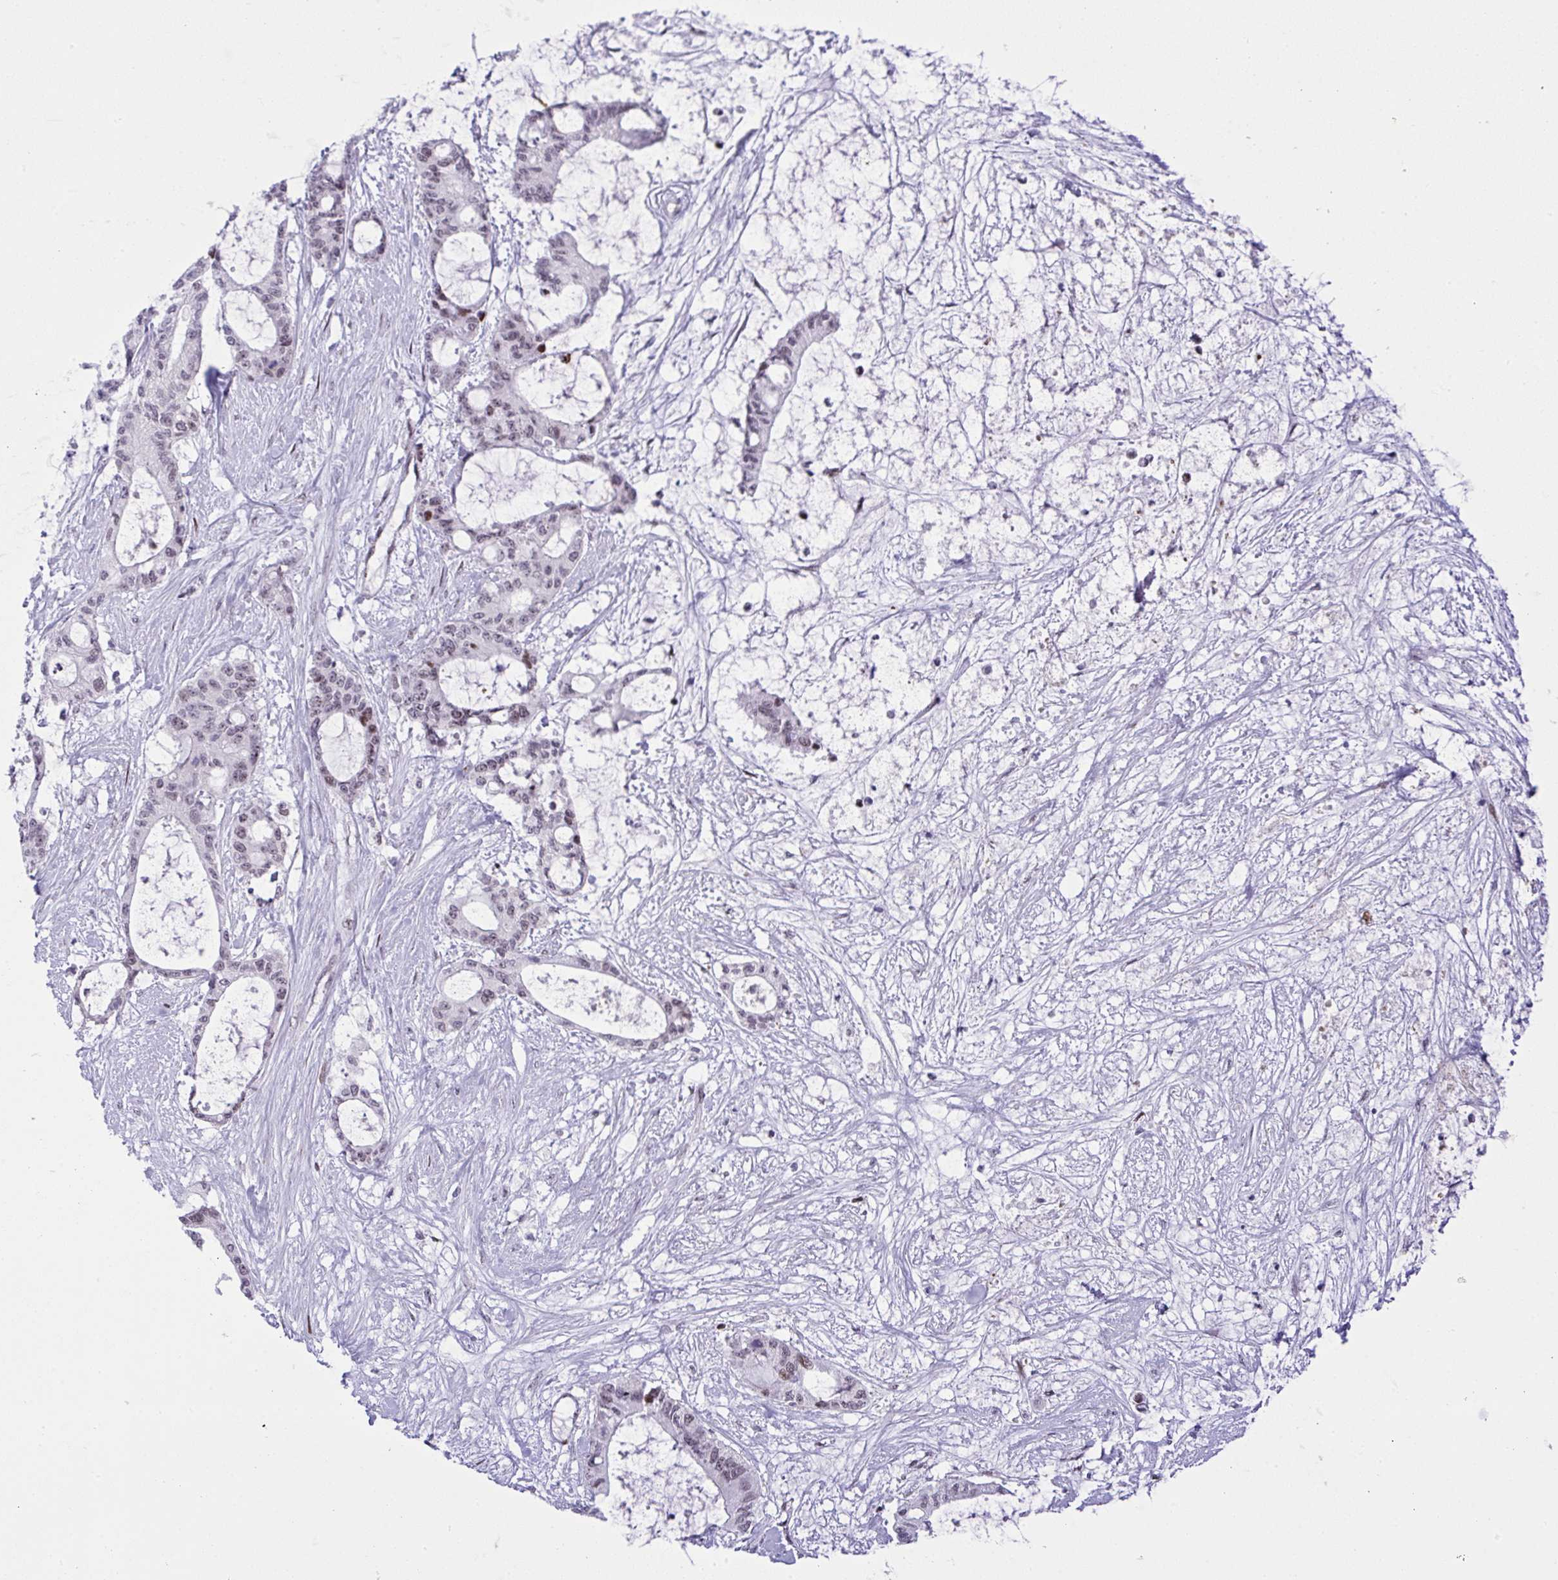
{"staining": {"intensity": "weak", "quantity": "<25%", "location": "nuclear"}, "tissue": "liver cancer", "cell_type": "Tumor cells", "image_type": "cancer", "snomed": [{"axis": "morphology", "description": "Normal tissue, NOS"}, {"axis": "morphology", "description": "Cholangiocarcinoma"}, {"axis": "topography", "description": "Liver"}, {"axis": "topography", "description": "Peripheral nerve tissue"}], "caption": "Cholangiocarcinoma (liver) stained for a protein using immunohistochemistry shows no expression tumor cells.", "gene": "ZFHX3", "patient": {"sex": "female", "age": 73}}